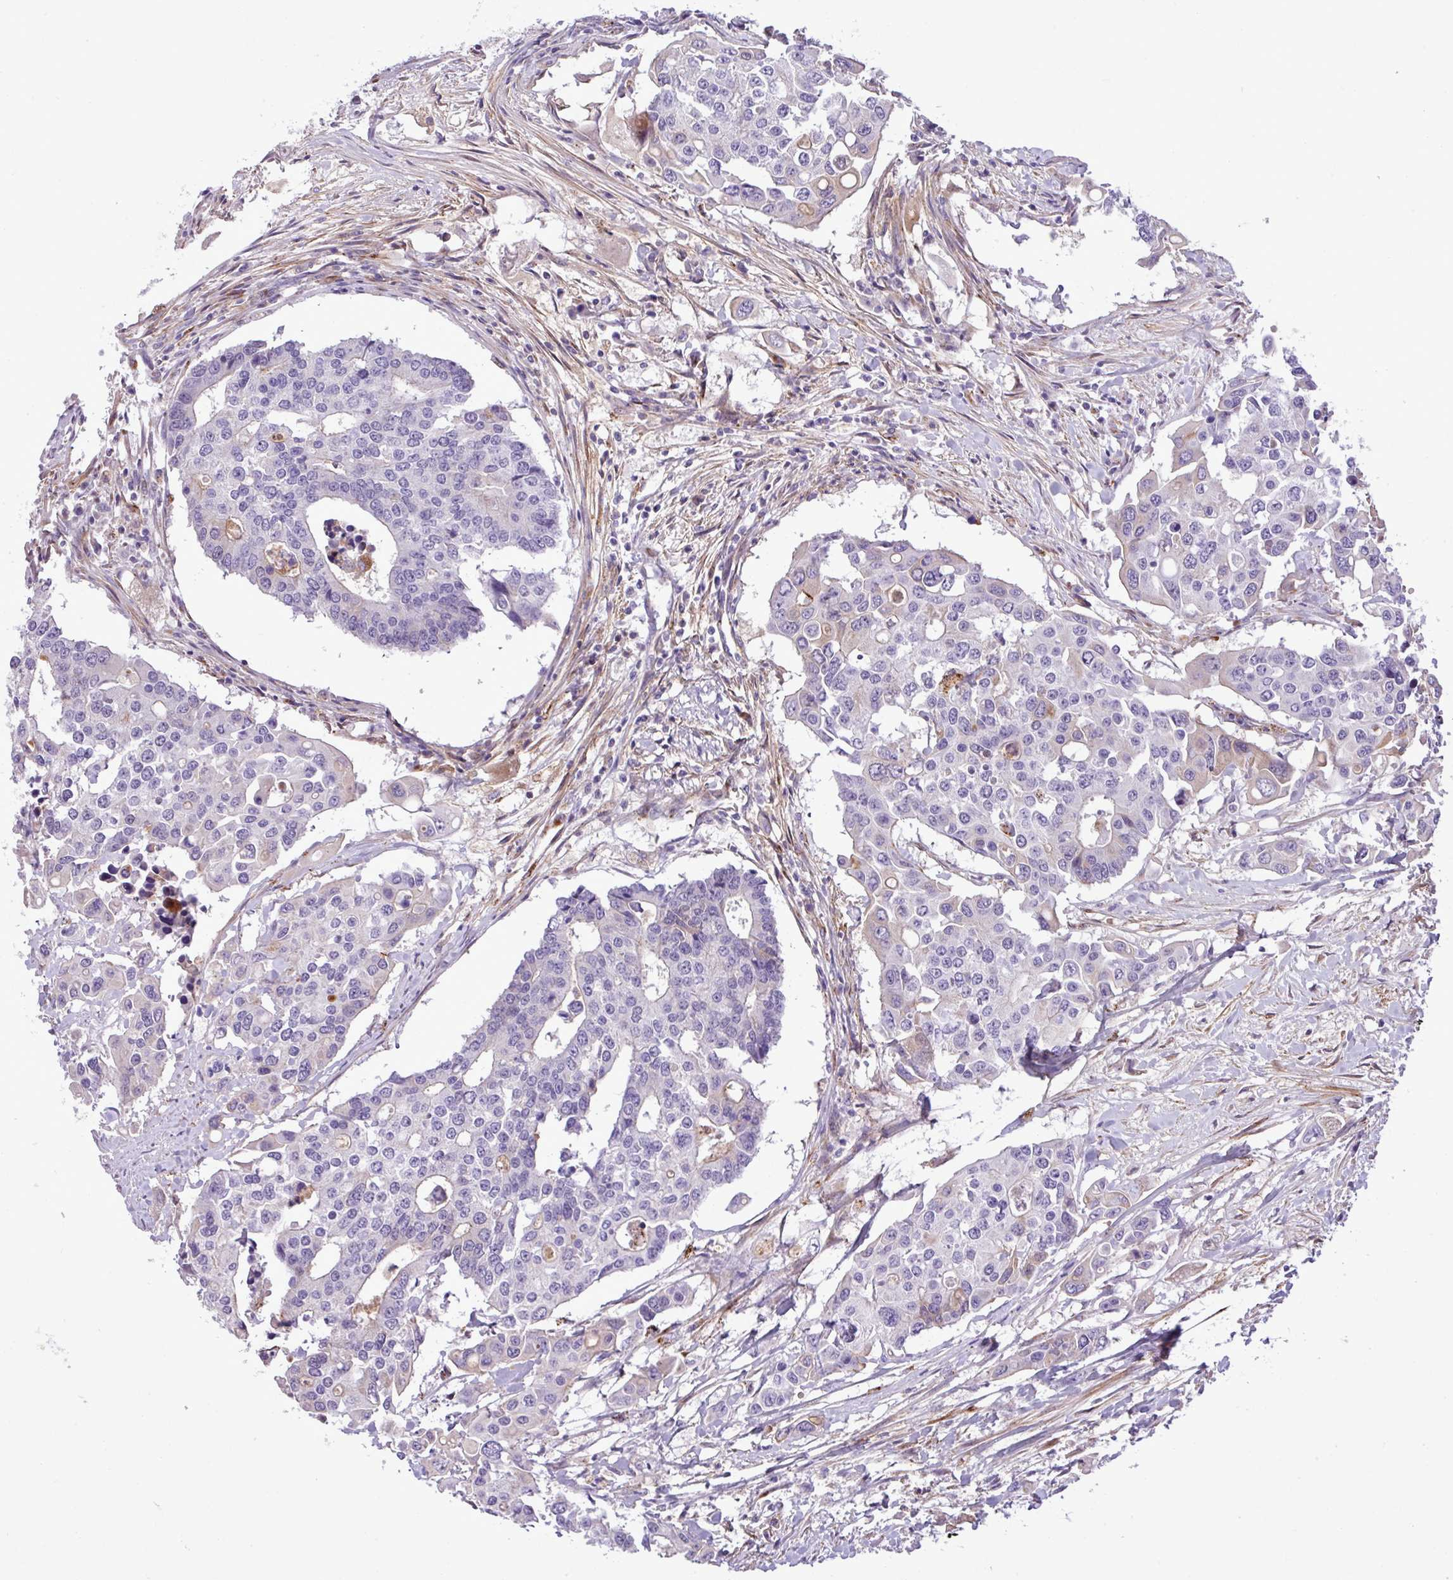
{"staining": {"intensity": "negative", "quantity": "none", "location": "none"}, "tissue": "colorectal cancer", "cell_type": "Tumor cells", "image_type": "cancer", "snomed": [{"axis": "morphology", "description": "Adenocarcinoma, NOS"}, {"axis": "topography", "description": "Colon"}], "caption": "Colorectal cancer stained for a protein using IHC exhibits no staining tumor cells.", "gene": "CD248", "patient": {"sex": "male", "age": 77}}